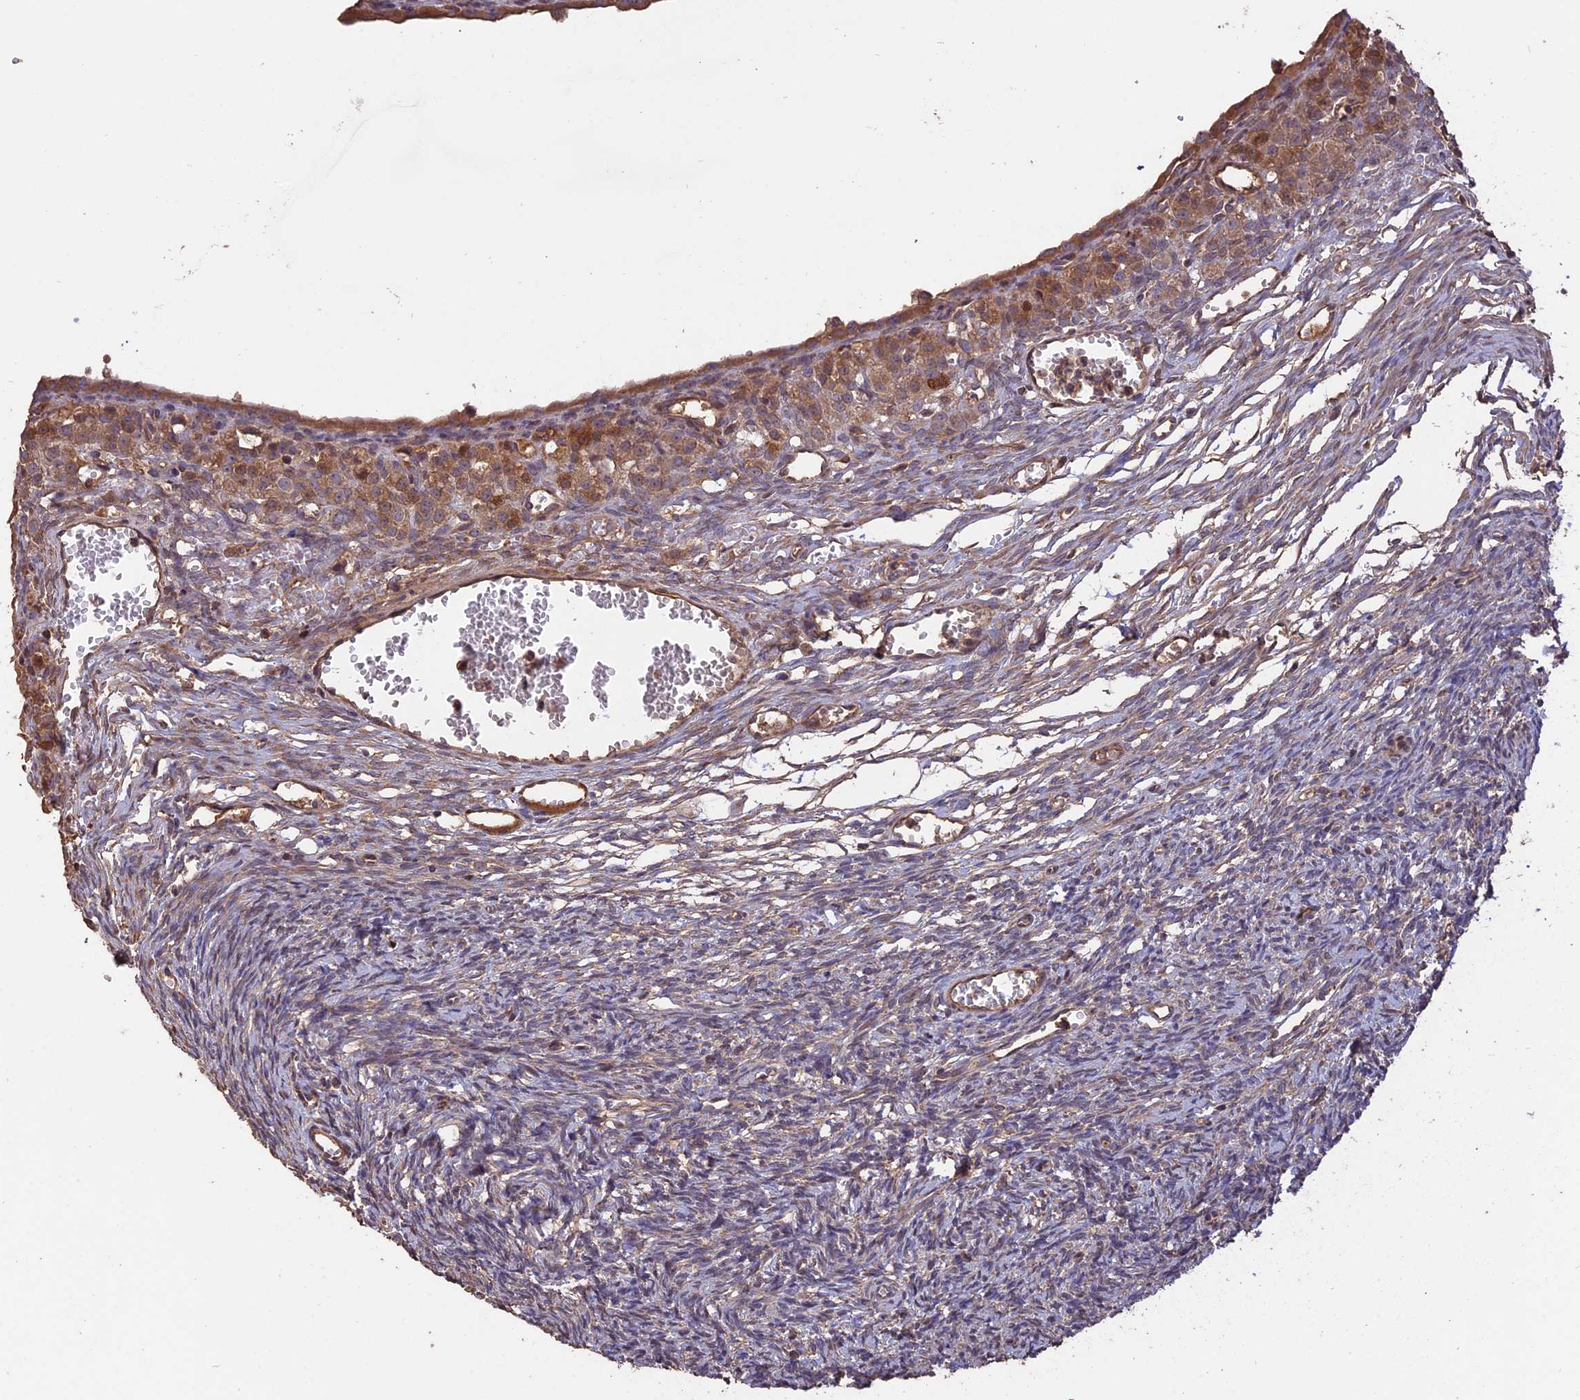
{"staining": {"intensity": "negative", "quantity": "none", "location": "none"}, "tissue": "ovary", "cell_type": "Ovarian stroma cells", "image_type": "normal", "snomed": [{"axis": "morphology", "description": "Normal tissue, NOS"}, {"axis": "topography", "description": "Ovary"}], "caption": "Immunohistochemistry histopathology image of normal human ovary stained for a protein (brown), which demonstrates no positivity in ovarian stroma cells.", "gene": "RASAL1", "patient": {"sex": "female", "age": 39}}